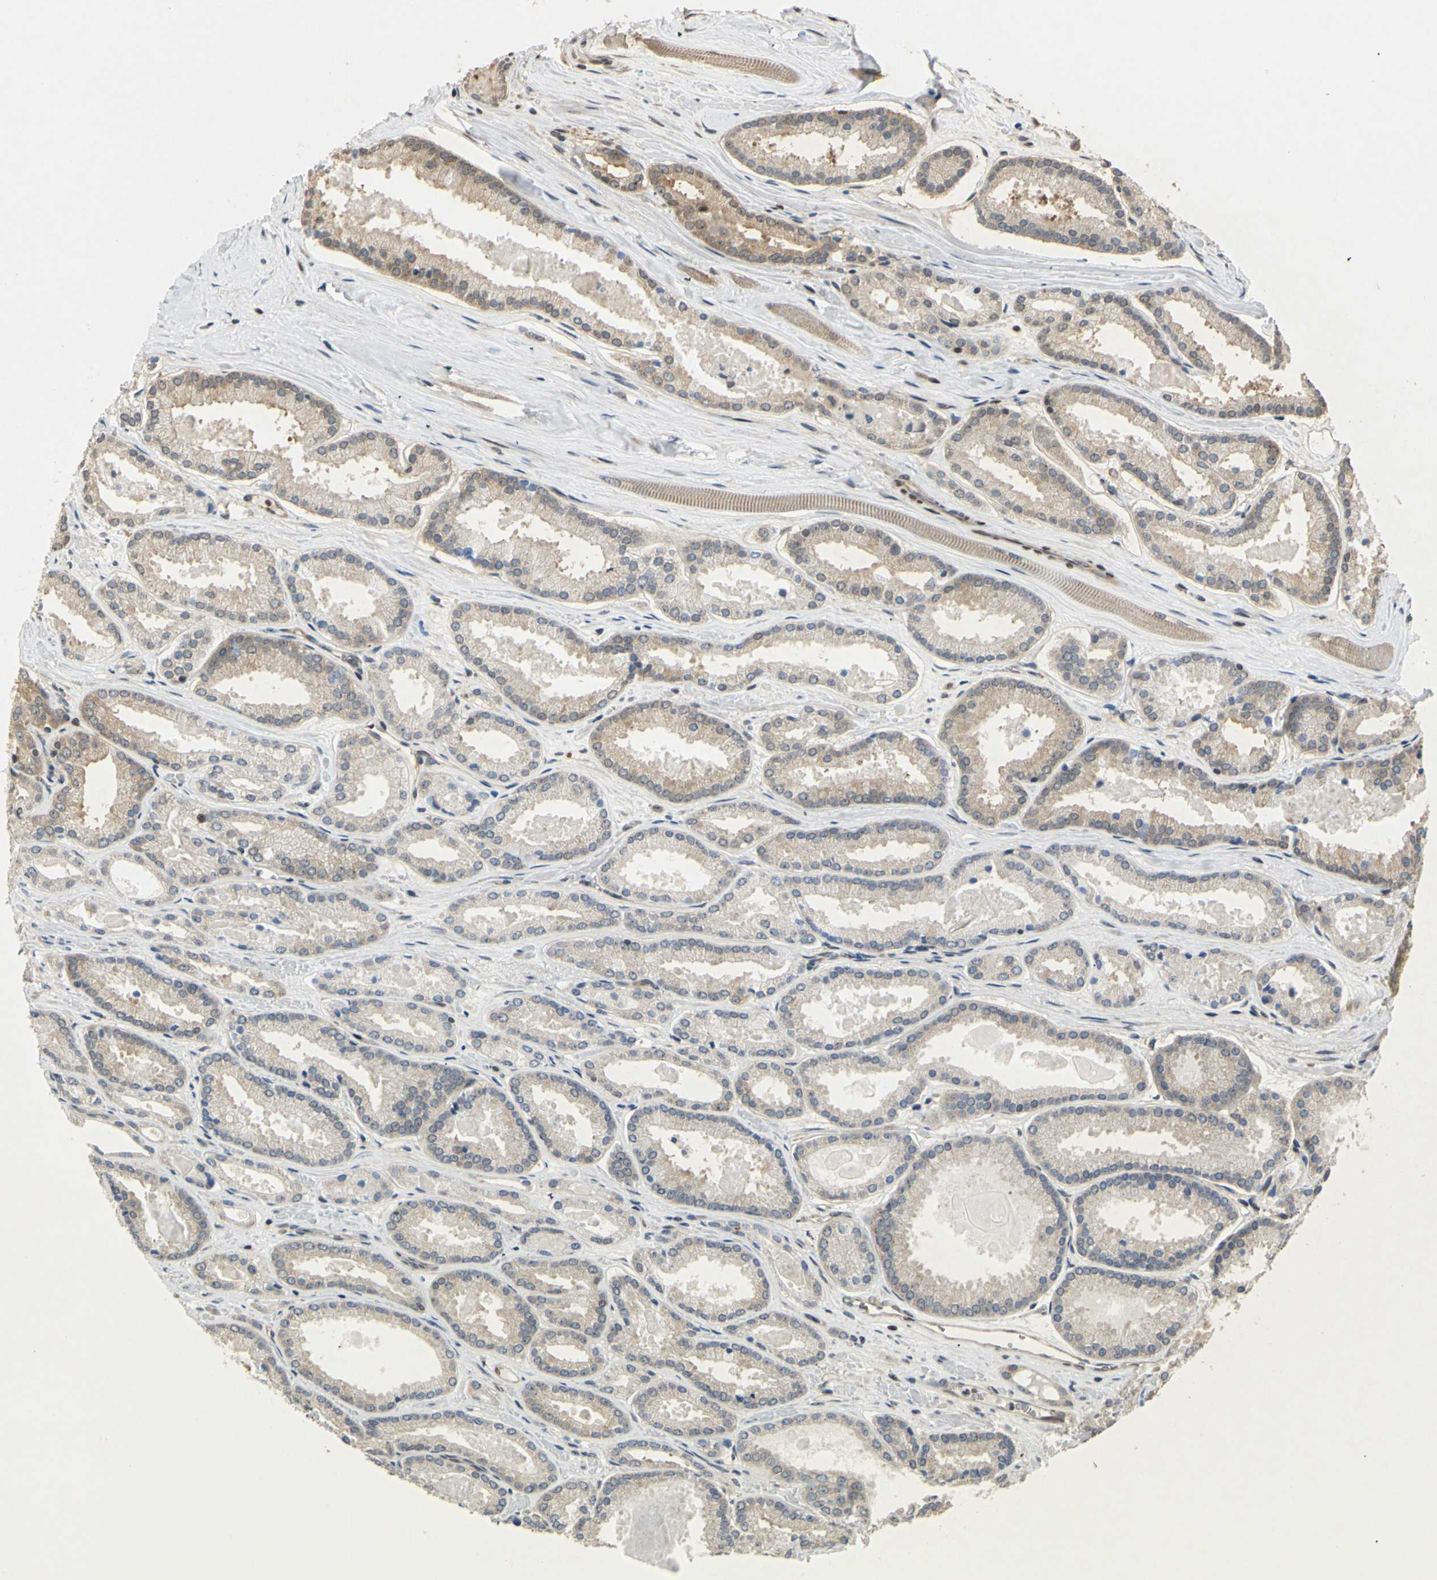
{"staining": {"intensity": "weak", "quantity": "25%-75%", "location": "cytoplasmic/membranous"}, "tissue": "prostate cancer", "cell_type": "Tumor cells", "image_type": "cancer", "snomed": [{"axis": "morphology", "description": "Adenocarcinoma, Low grade"}, {"axis": "topography", "description": "Prostate"}], "caption": "Low-grade adenocarcinoma (prostate) stained for a protein reveals weak cytoplasmic/membranous positivity in tumor cells. The staining was performed using DAB, with brown indicating positive protein expression. Nuclei are stained blue with hematoxylin.", "gene": "EIF1AX", "patient": {"sex": "male", "age": 59}}